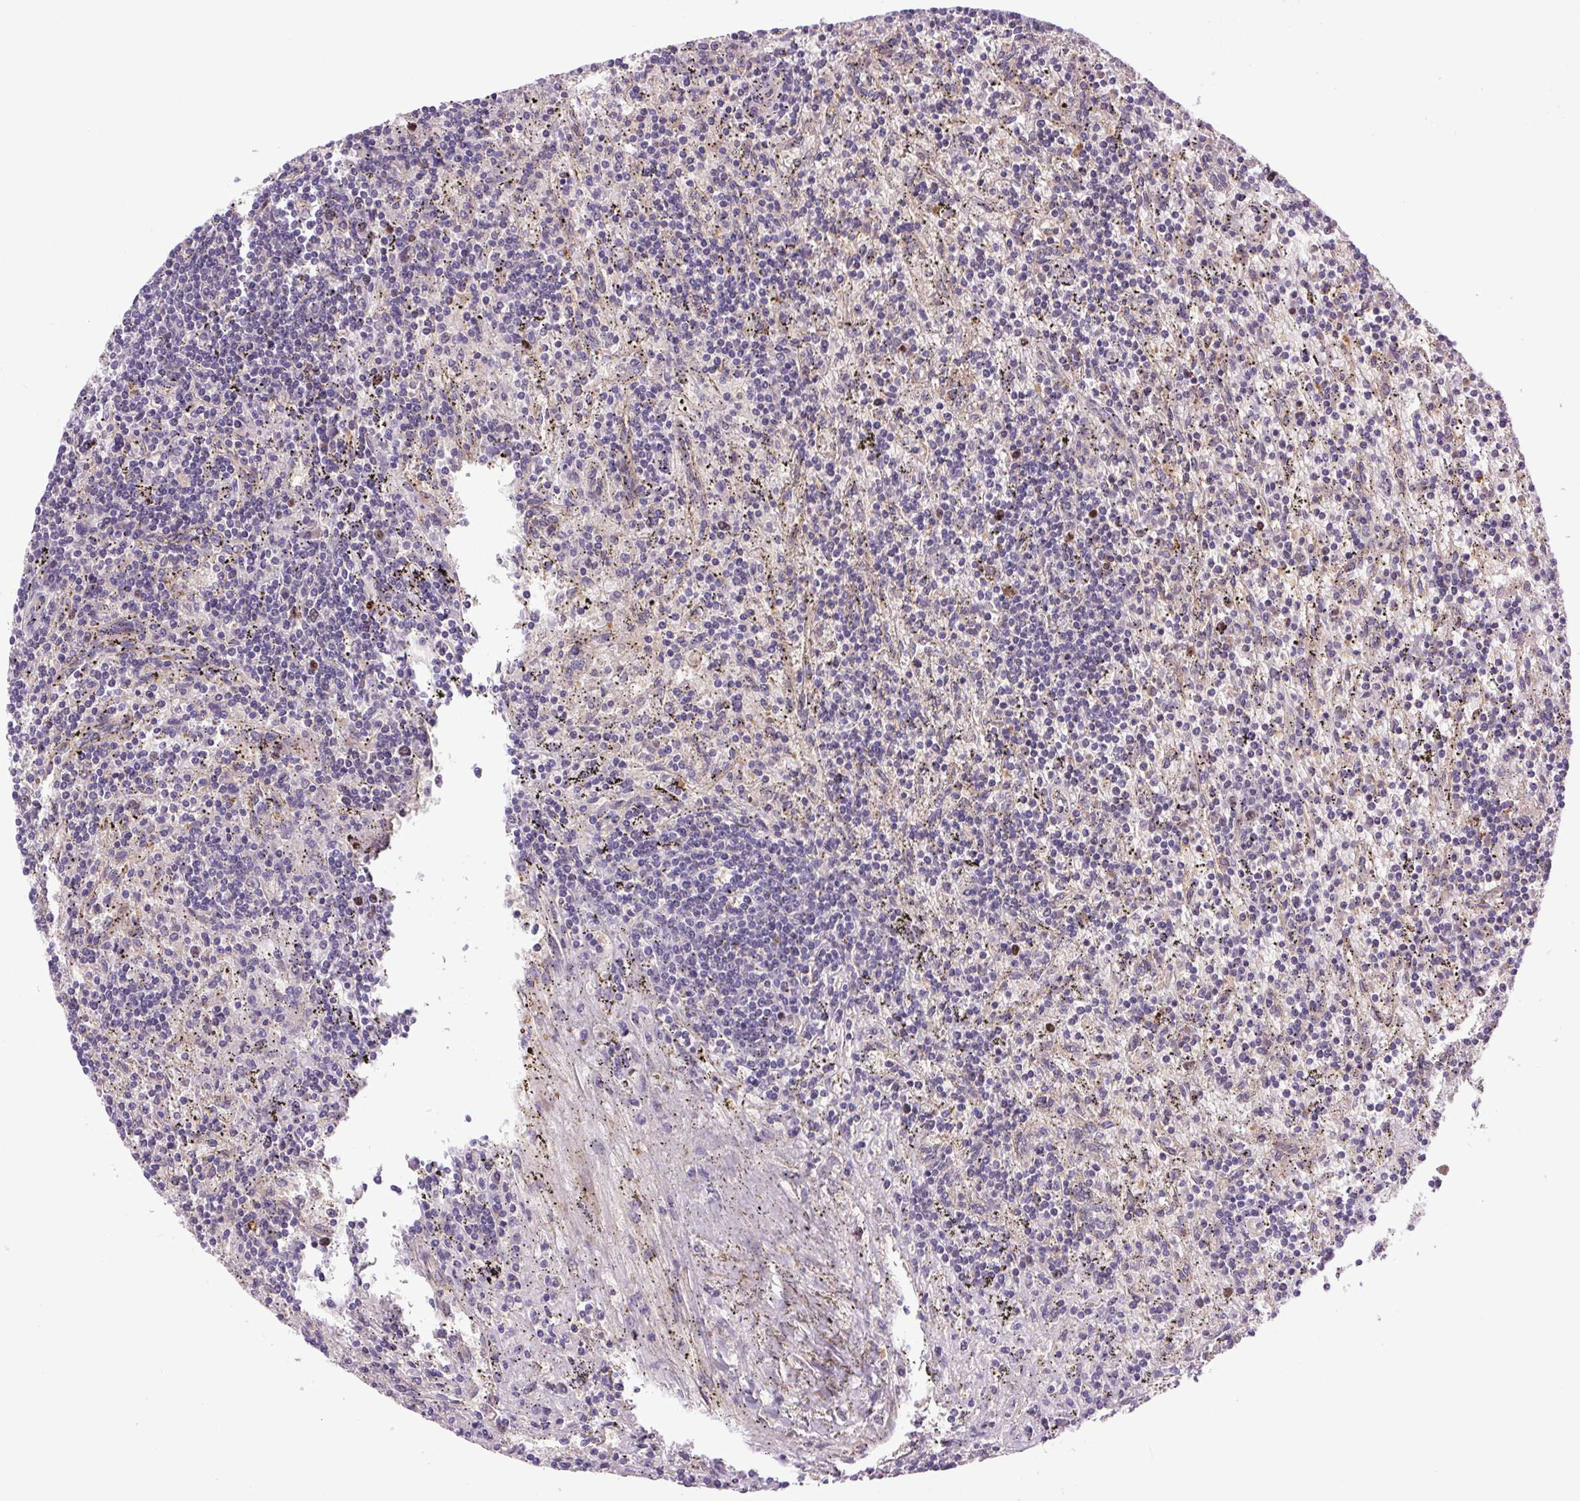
{"staining": {"intensity": "negative", "quantity": "none", "location": "none"}, "tissue": "lymphoma", "cell_type": "Tumor cells", "image_type": "cancer", "snomed": [{"axis": "morphology", "description": "Malignant lymphoma, non-Hodgkin's type, Low grade"}, {"axis": "topography", "description": "Spleen"}], "caption": "High magnification brightfield microscopy of lymphoma stained with DAB (brown) and counterstained with hematoxylin (blue): tumor cells show no significant expression.", "gene": "KIFC1", "patient": {"sex": "male", "age": 76}}